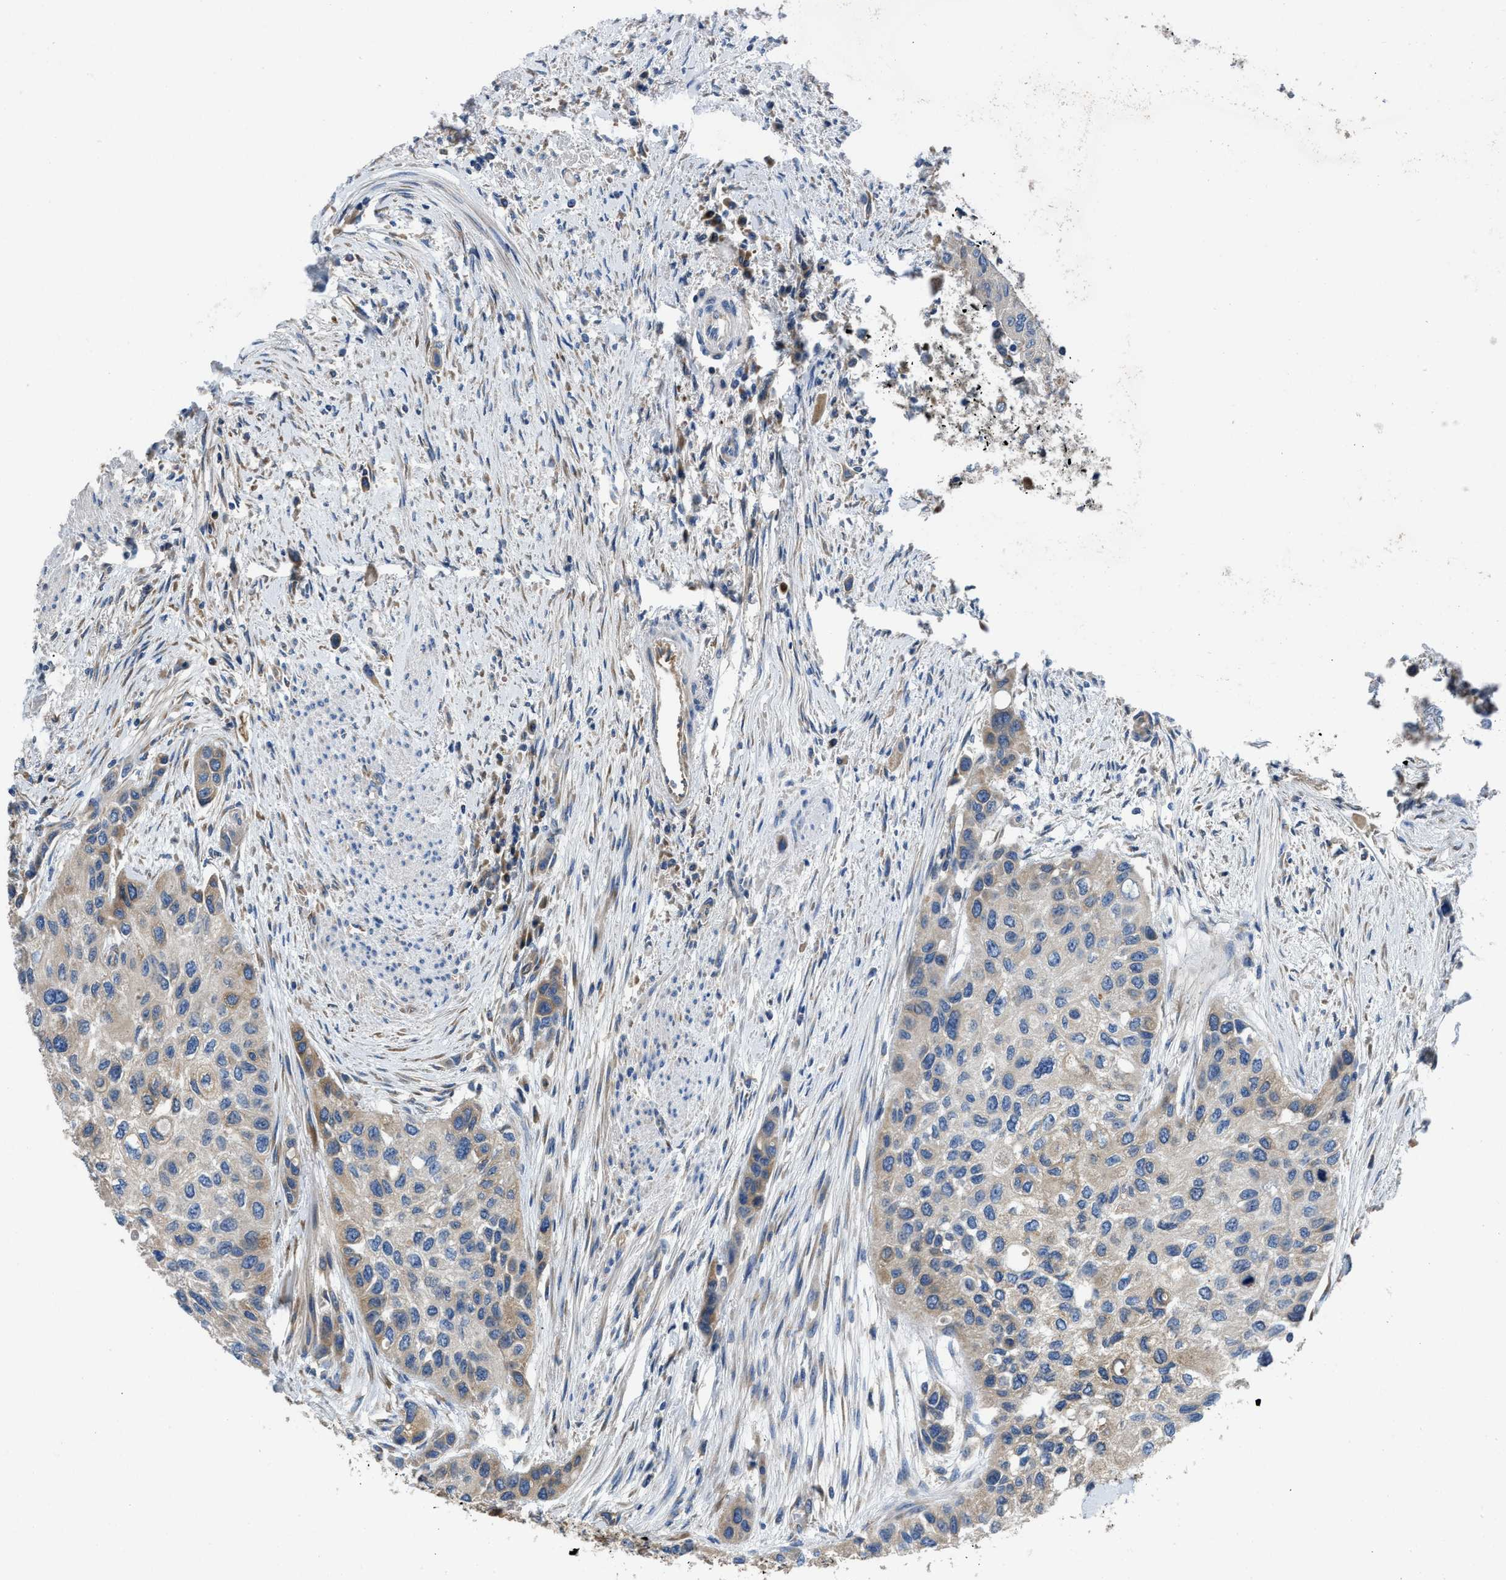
{"staining": {"intensity": "moderate", "quantity": "25%-75%", "location": "cytoplasmic/membranous"}, "tissue": "urothelial cancer", "cell_type": "Tumor cells", "image_type": "cancer", "snomed": [{"axis": "morphology", "description": "Urothelial carcinoma, High grade"}, {"axis": "topography", "description": "Urinary bladder"}], "caption": "IHC (DAB) staining of urothelial carcinoma (high-grade) reveals moderate cytoplasmic/membranous protein expression in about 25%-75% of tumor cells. The staining is performed using DAB (3,3'-diaminobenzidine) brown chromogen to label protein expression. The nuclei are counter-stained blue using hematoxylin.", "gene": "GGCX", "patient": {"sex": "female", "age": 56}}